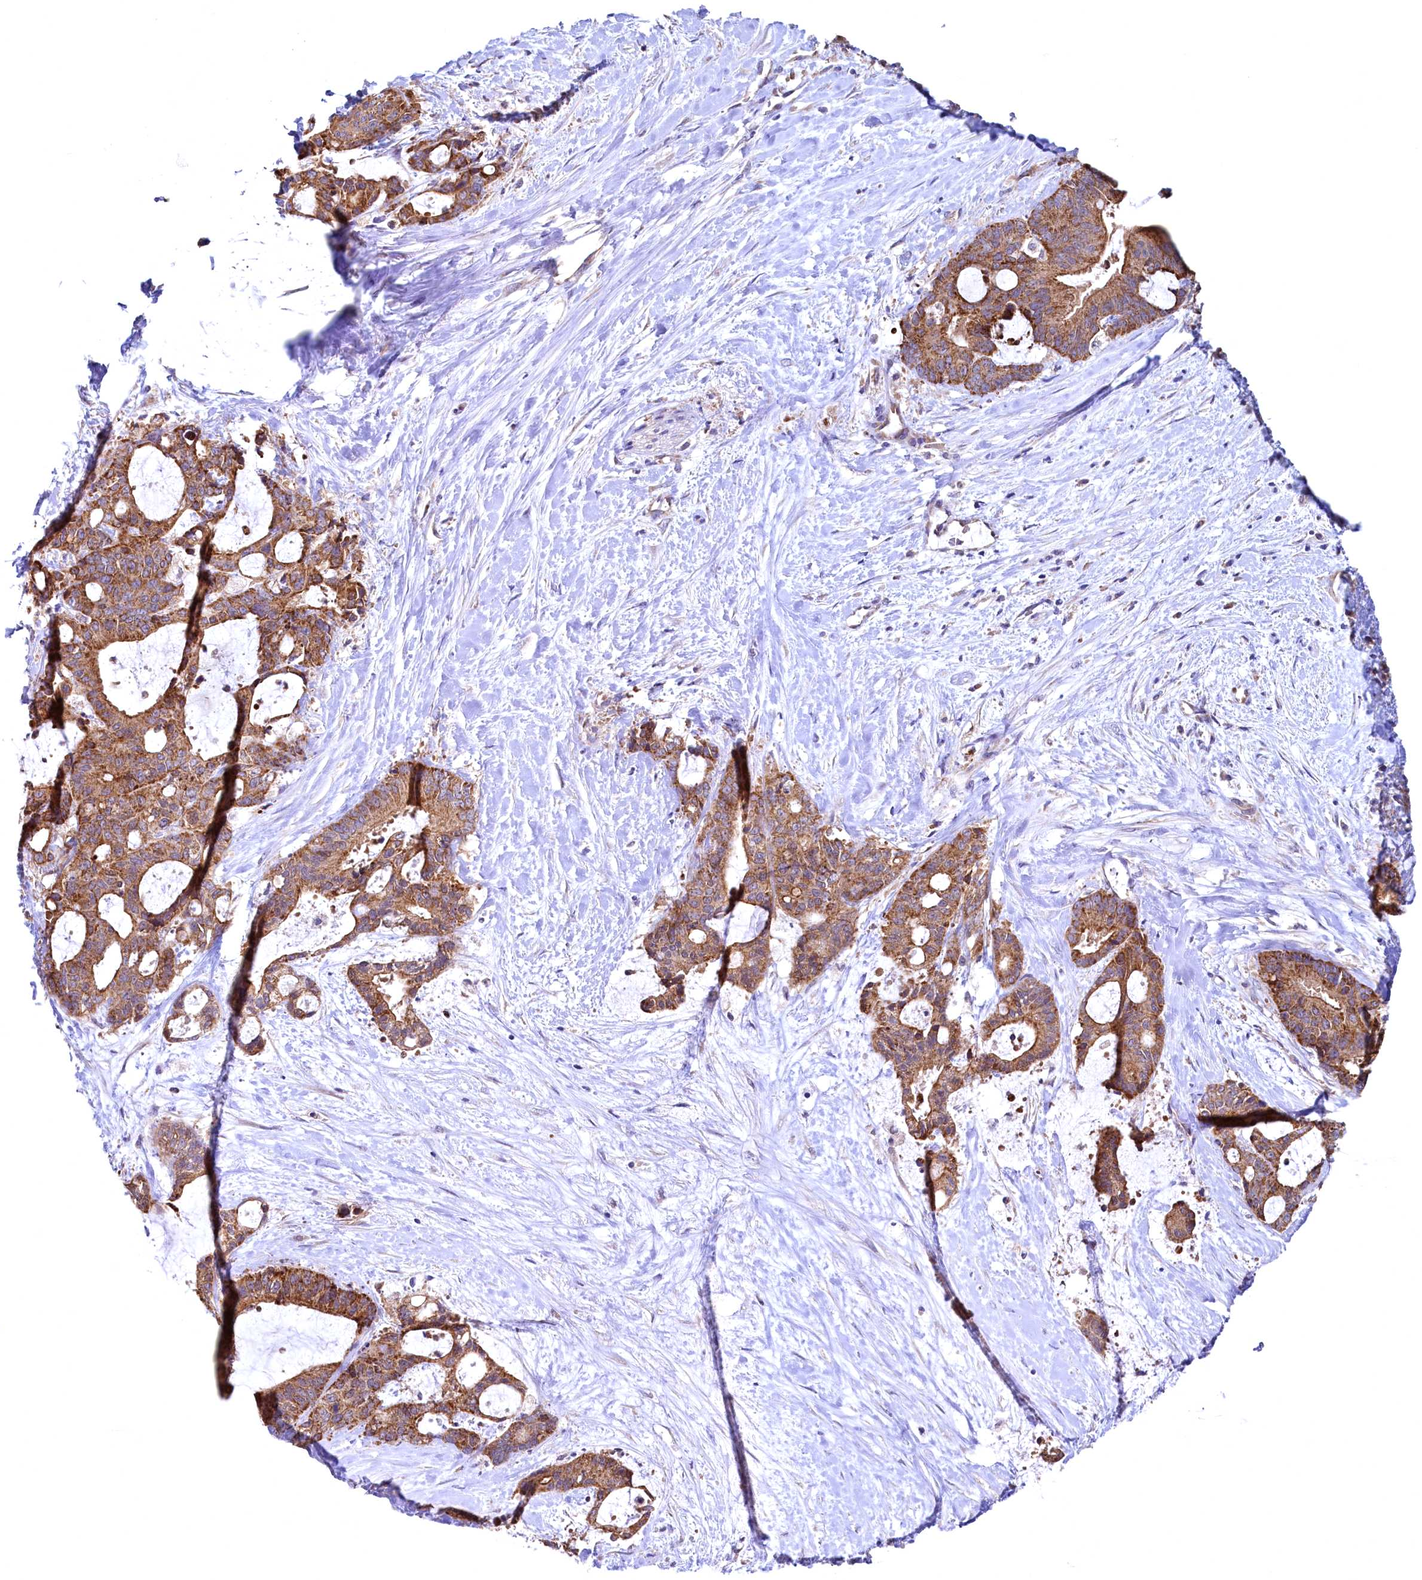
{"staining": {"intensity": "strong", "quantity": ">75%", "location": "cytoplasmic/membranous"}, "tissue": "liver cancer", "cell_type": "Tumor cells", "image_type": "cancer", "snomed": [{"axis": "morphology", "description": "Normal tissue, NOS"}, {"axis": "morphology", "description": "Cholangiocarcinoma"}, {"axis": "topography", "description": "Liver"}, {"axis": "topography", "description": "Peripheral nerve tissue"}], "caption": "Protein expression by immunohistochemistry demonstrates strong cytoplasmic/membranous positivity in approximately >75% of tumor cells in cholangiocarcinoma (liver). (DAB IHC with brightfield microscopy, high magnification).", "gene": "MRPL57", "patient": {"sex": "female", "age": 73}}